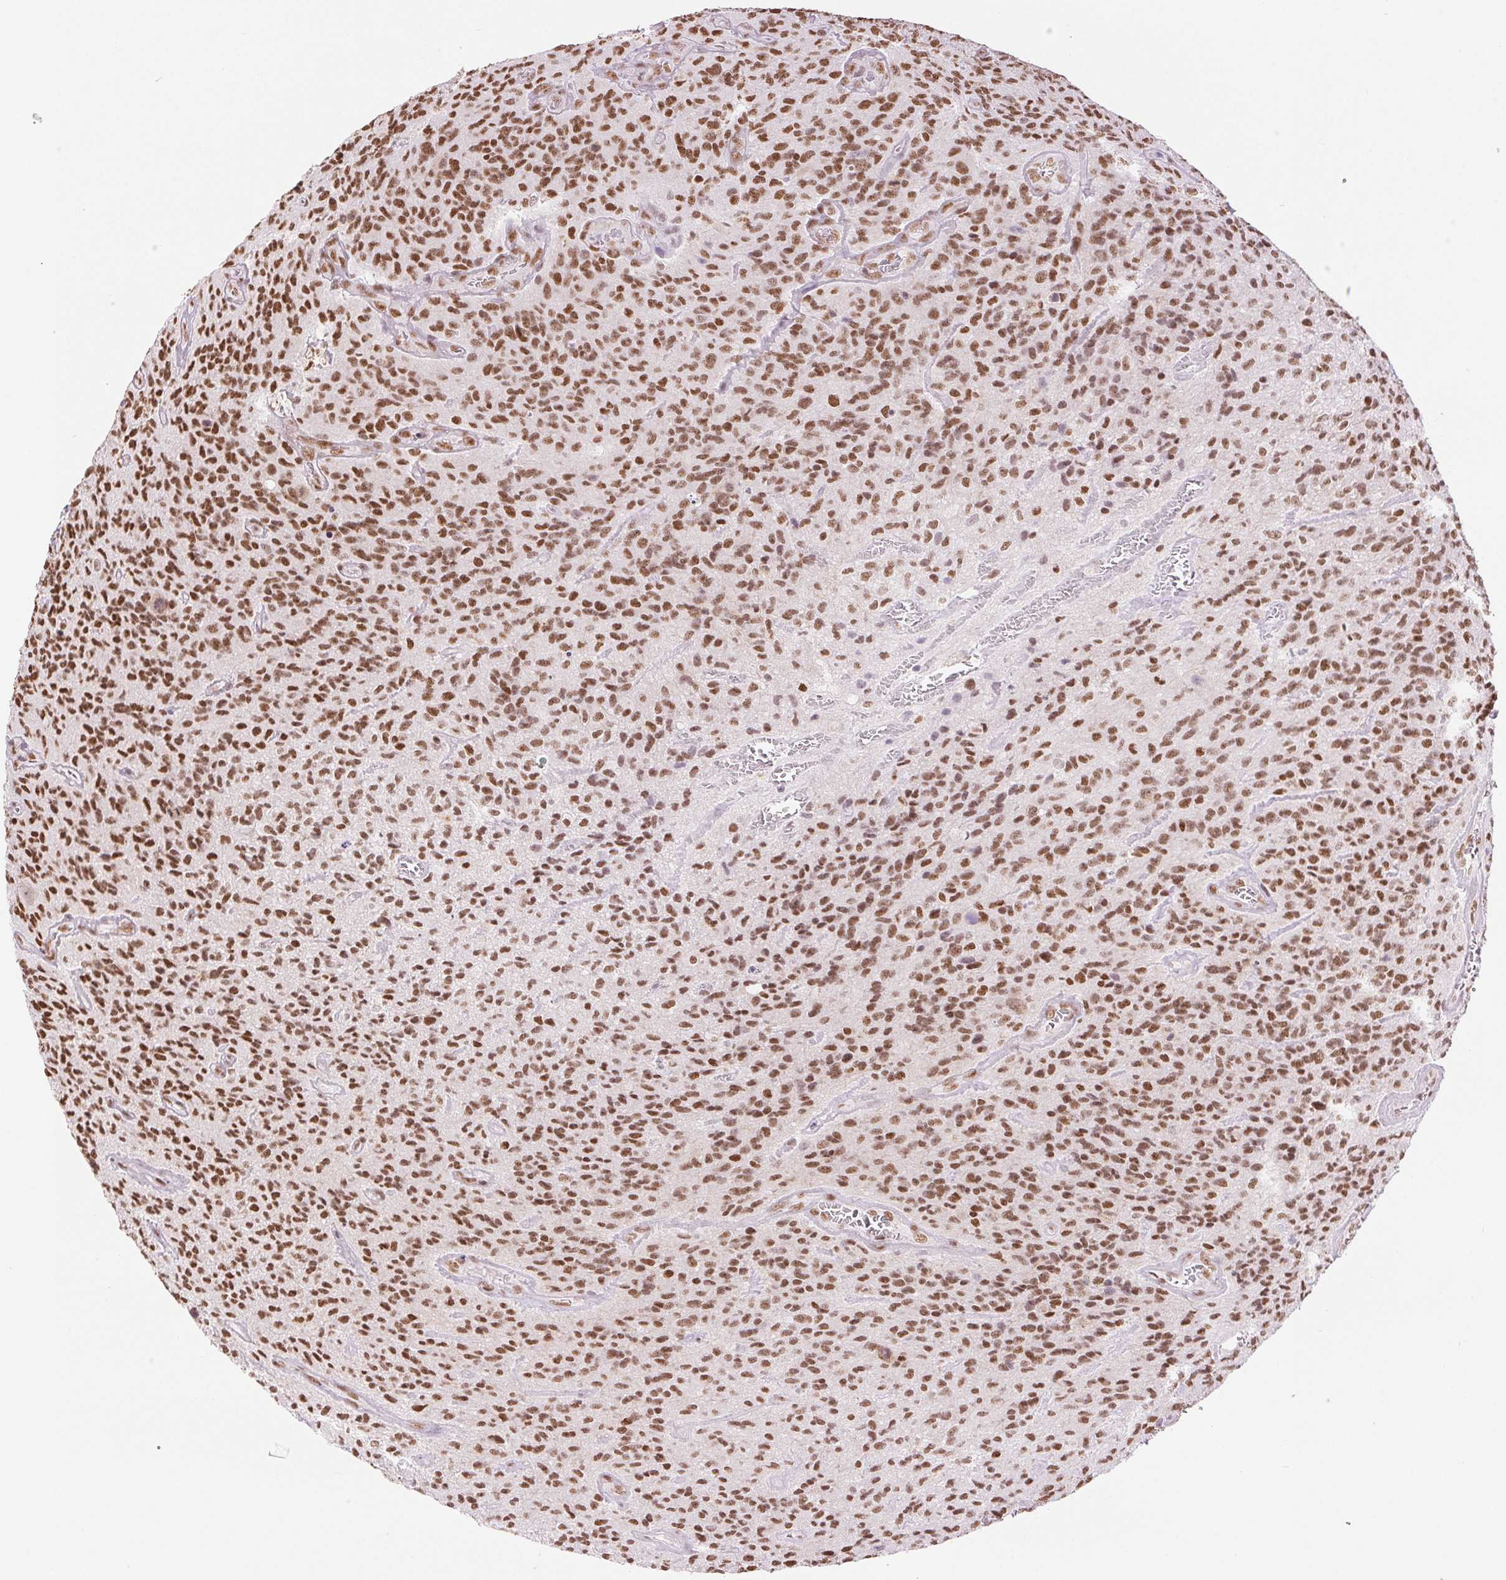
{"staining": {"intensity": "moderate", "quantity": ">75%", "location": "nuclear"}, "tissue": "glioma", "cell_type": "Tumor cells", "image_type": "cancer", "snomed": [{"axis": "morphology", "description": "Glioma, malignant, High grade"}, {"axis": "topography", "description": "Brain"}], "caption": "An immunohistochemistry (IHC) photomicrograph of tumor tissue is shown. Protein staining in brown highlights moderate nuclear positivity in glioma within tumor cells. (DAB (3,3'-diaminobenzidine) IHC with brightfield microscopy, high magnification).", "gene": "ZFR2", "patient": {"sex": "male", "age": 76}}